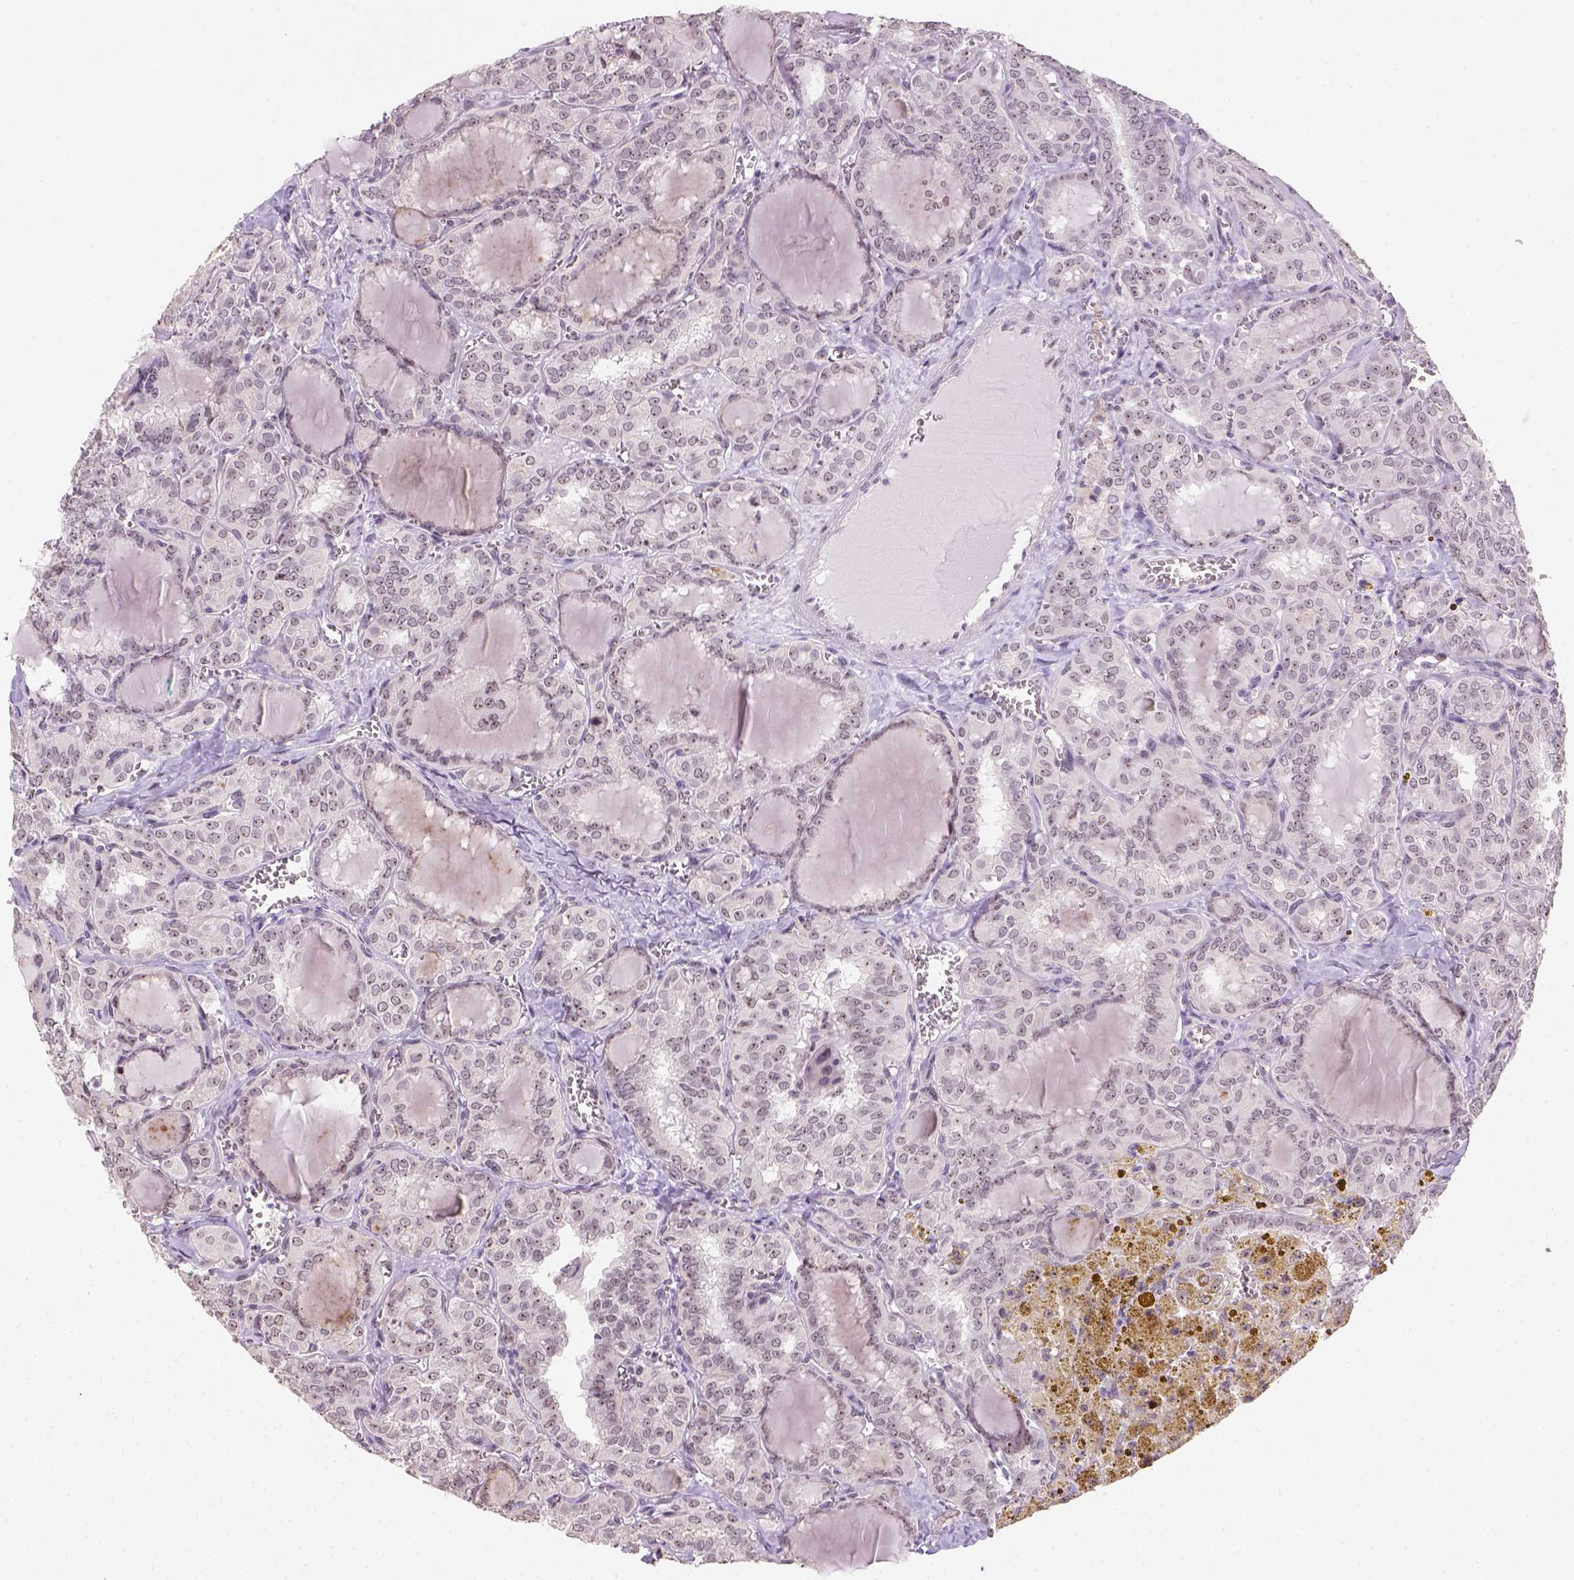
{"staining": {"intensity": "moderate", "quantity": "25%-75%", "location": "nuclear"}, "tissue": "thyroid cancer", "cell_type": "Tumor cells", "image_type": "cancer", "snomed": [{"axis": "morphology", "description": "Papillary adenocarcinoma, NOS"}, {"axis": "topography", "description": "Thyroid gland"}], "caption": "This is an image of immunohistochemistry (IHC) staining of thyroid cancer, which shows moderate expression in the nuclear of tumor cells.", "gene": "DDX50", "patient": {"sex": "female", "age": 41}}